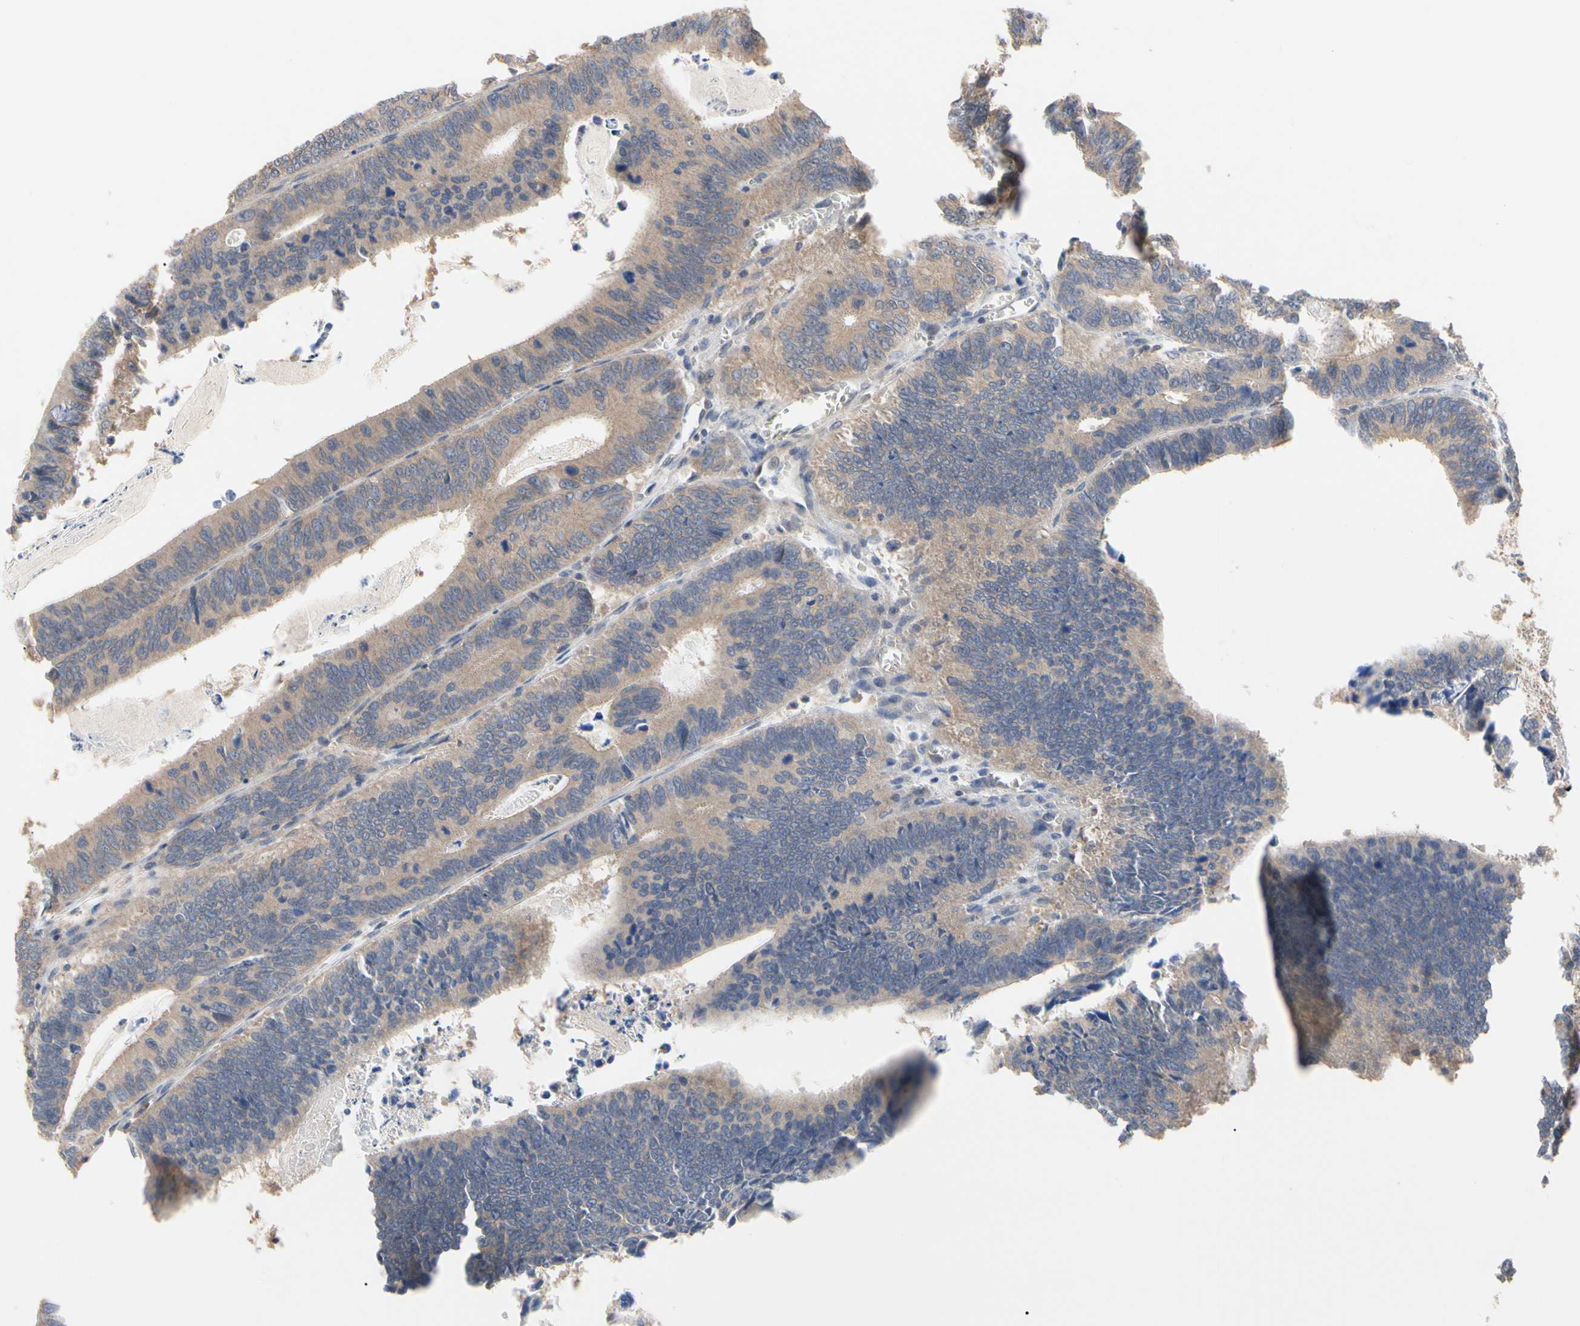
{"staining": {"intensity": "moderate", "quantity": ">75%", "location": "cytoplasmic/membranous"}, "tissue": "colorectal cancer", "cell_type": "Tumor cells", "image_type": "cancer", "snomed": [{"axis": "morphology", "description": "Adenocarcinoma, NOS"}, {"axis": "topography", "description": "Colon"}], "caption": "IHC (DAB (3,3'-diaminobenzidine)) staining of colorectal cancer (adenocarcinoma) reveals moderate cytoplasmic/membranous protein expression in about >75% of tumor cells. The staining was performed using DAB (3,3'-diaminobenzidine), with brown indicating positive protein expression. Nuclei are stained blue with hematoxylin.", "gene": "DPP8", "patient": {"sex": "male", "age": 72}}